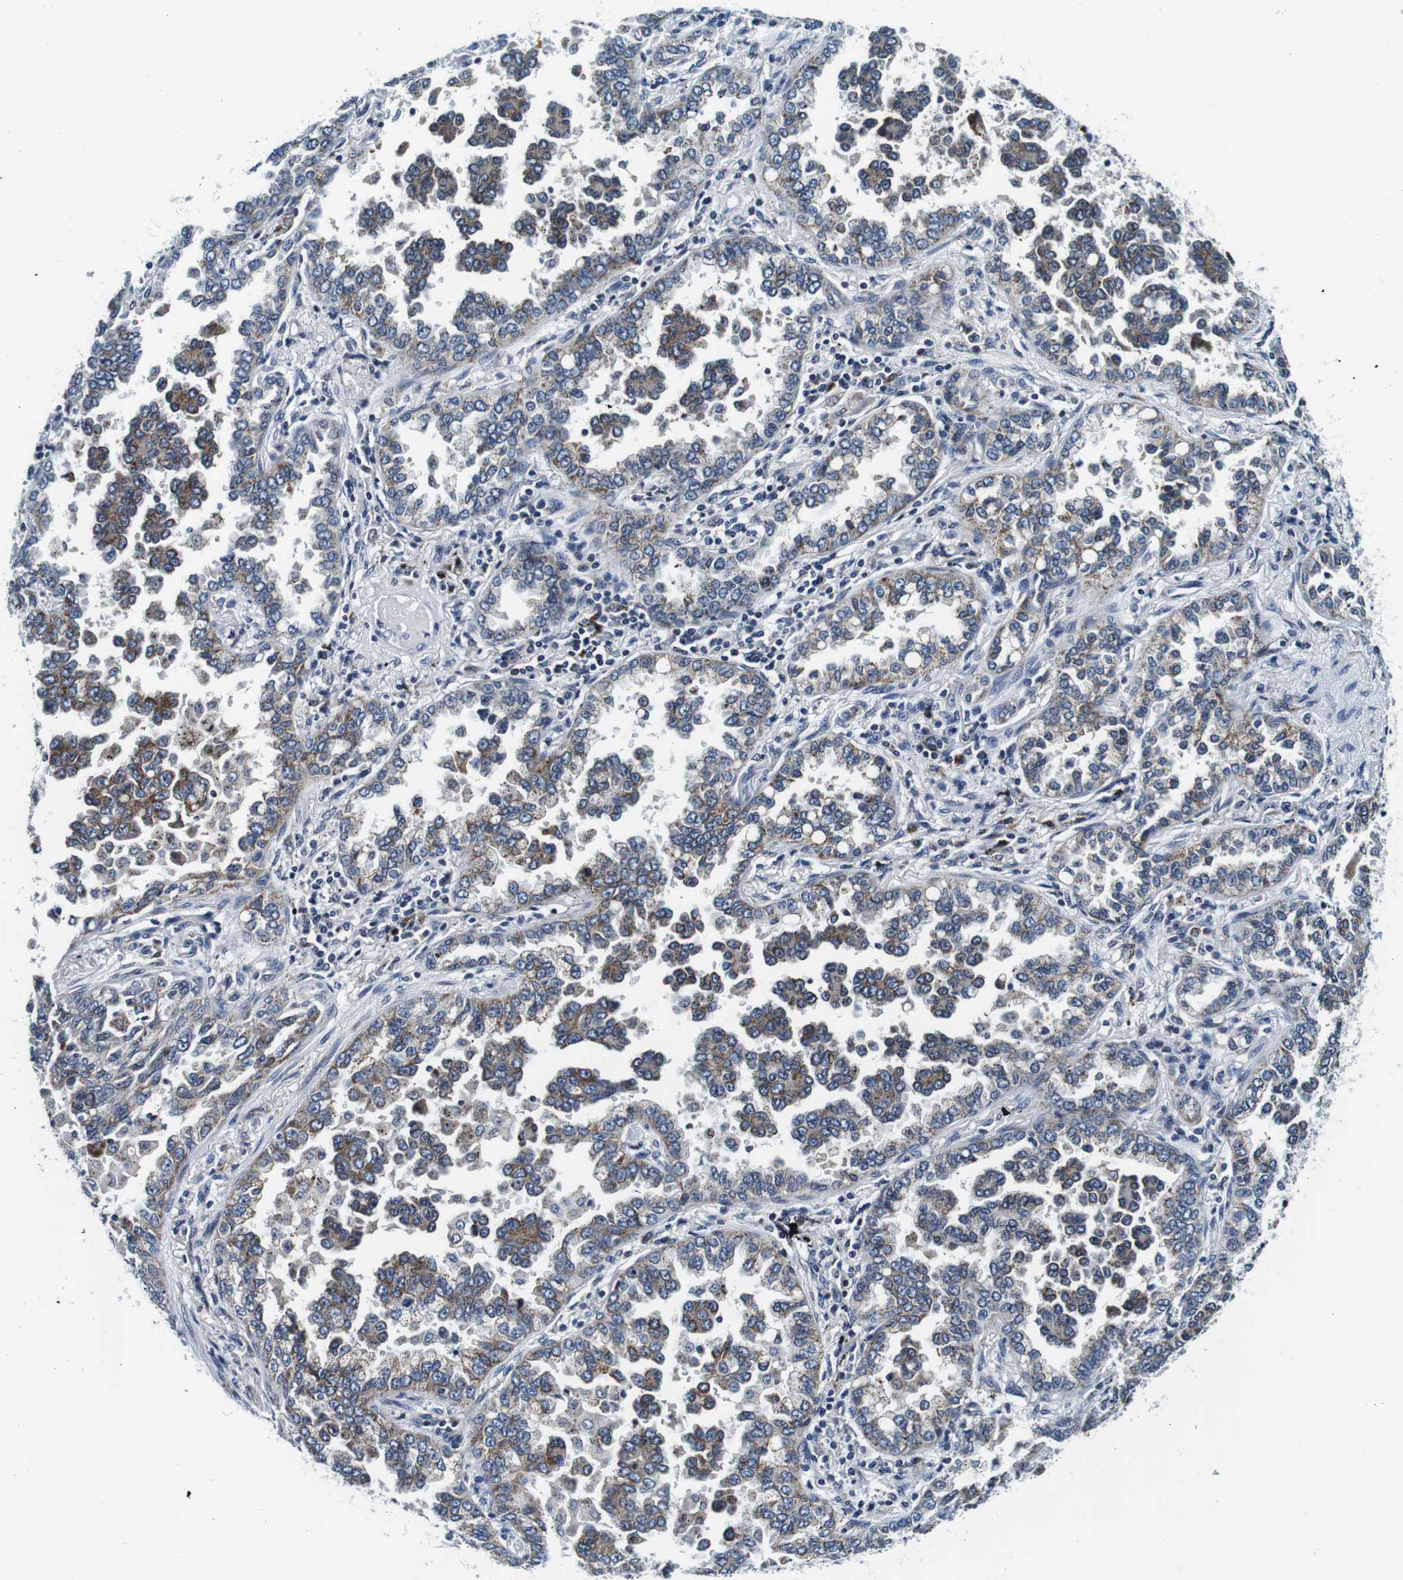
{"staining": {"intensity": "moderate", "quantity": "25%-75%", "location": "cytoplasmic/membranous"}, "tissue": "lung cancer", "cell_type": "Tumor cells", "image_type": "cancer", "snomed": [{"axis": "morphology", "description": "Normal tissue, NOS"}, {"axis": "morphology", "description": "Adenocarcinoma, NOS"}, {"axis": "topography", "description": "Lung"}], "caption": "Protein expression analysis of human lung adenocarcinoma reveals moderate cytoplasmic/membranous expression in approximately 25%-75% of tumor cells.", "gene": "FAR2", "patient": {"sex": "male", "age": 59}}